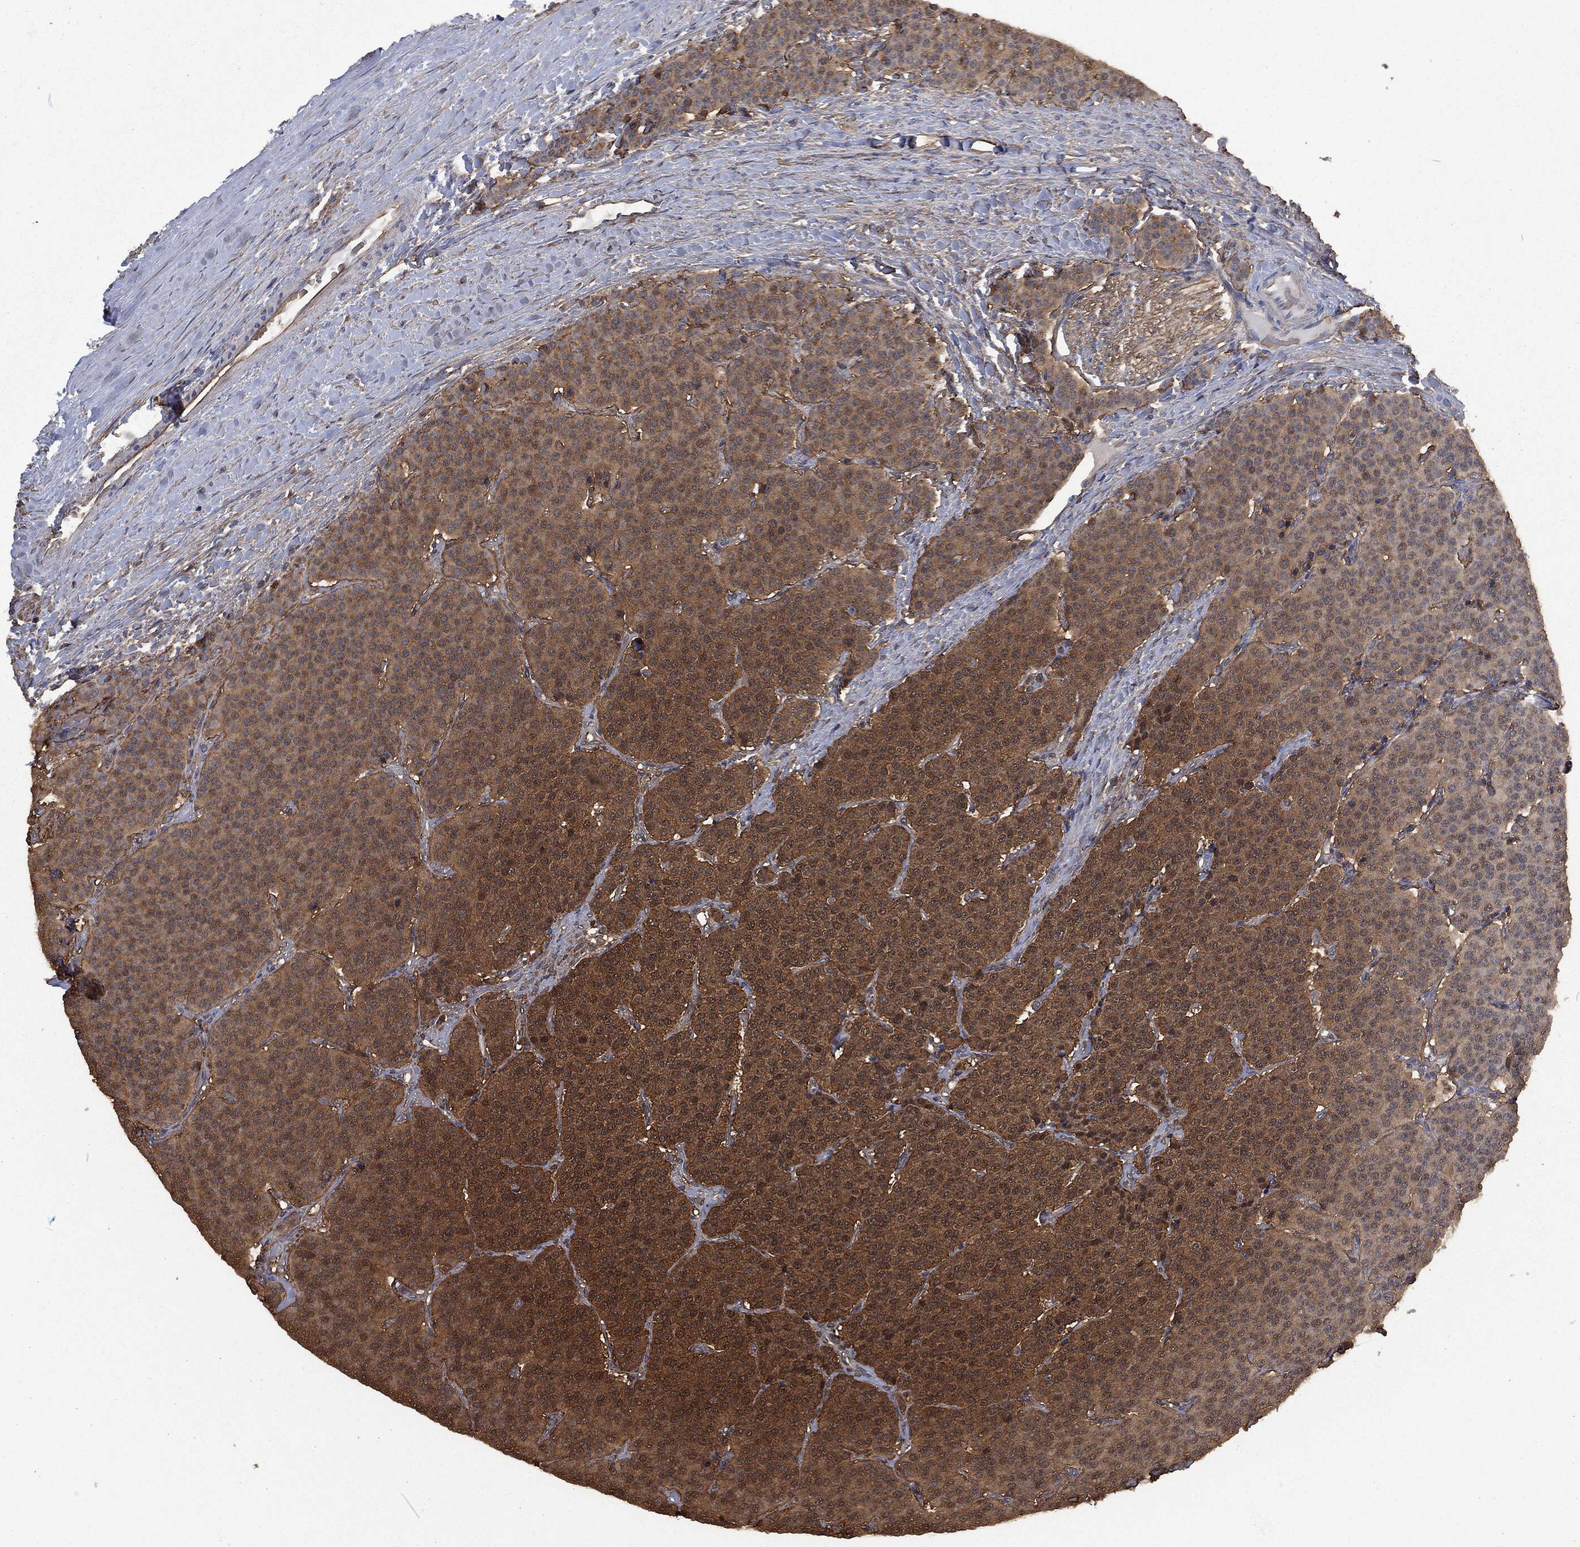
{"staining": {"intensity": "moderate", "quantity": ">75%", "location": "cytoplasmic/membranous"}, "tissue": "carcinoid", "cell_type": "Tumor cells", "image_type": "cancer", "snomed": [{"axis": "morphology", "description": "Carcinoid, malignant, NOS"}, {"axis": "topography", "description": "Small intestine"}], "caption": "Protein expression analysis of human carcinoid reveals moderate cytoplasmic/membranous staining in about >75% of tumor cells.", "gene": "PRDX4", "patient": {"sex": "female", "age": 58}}